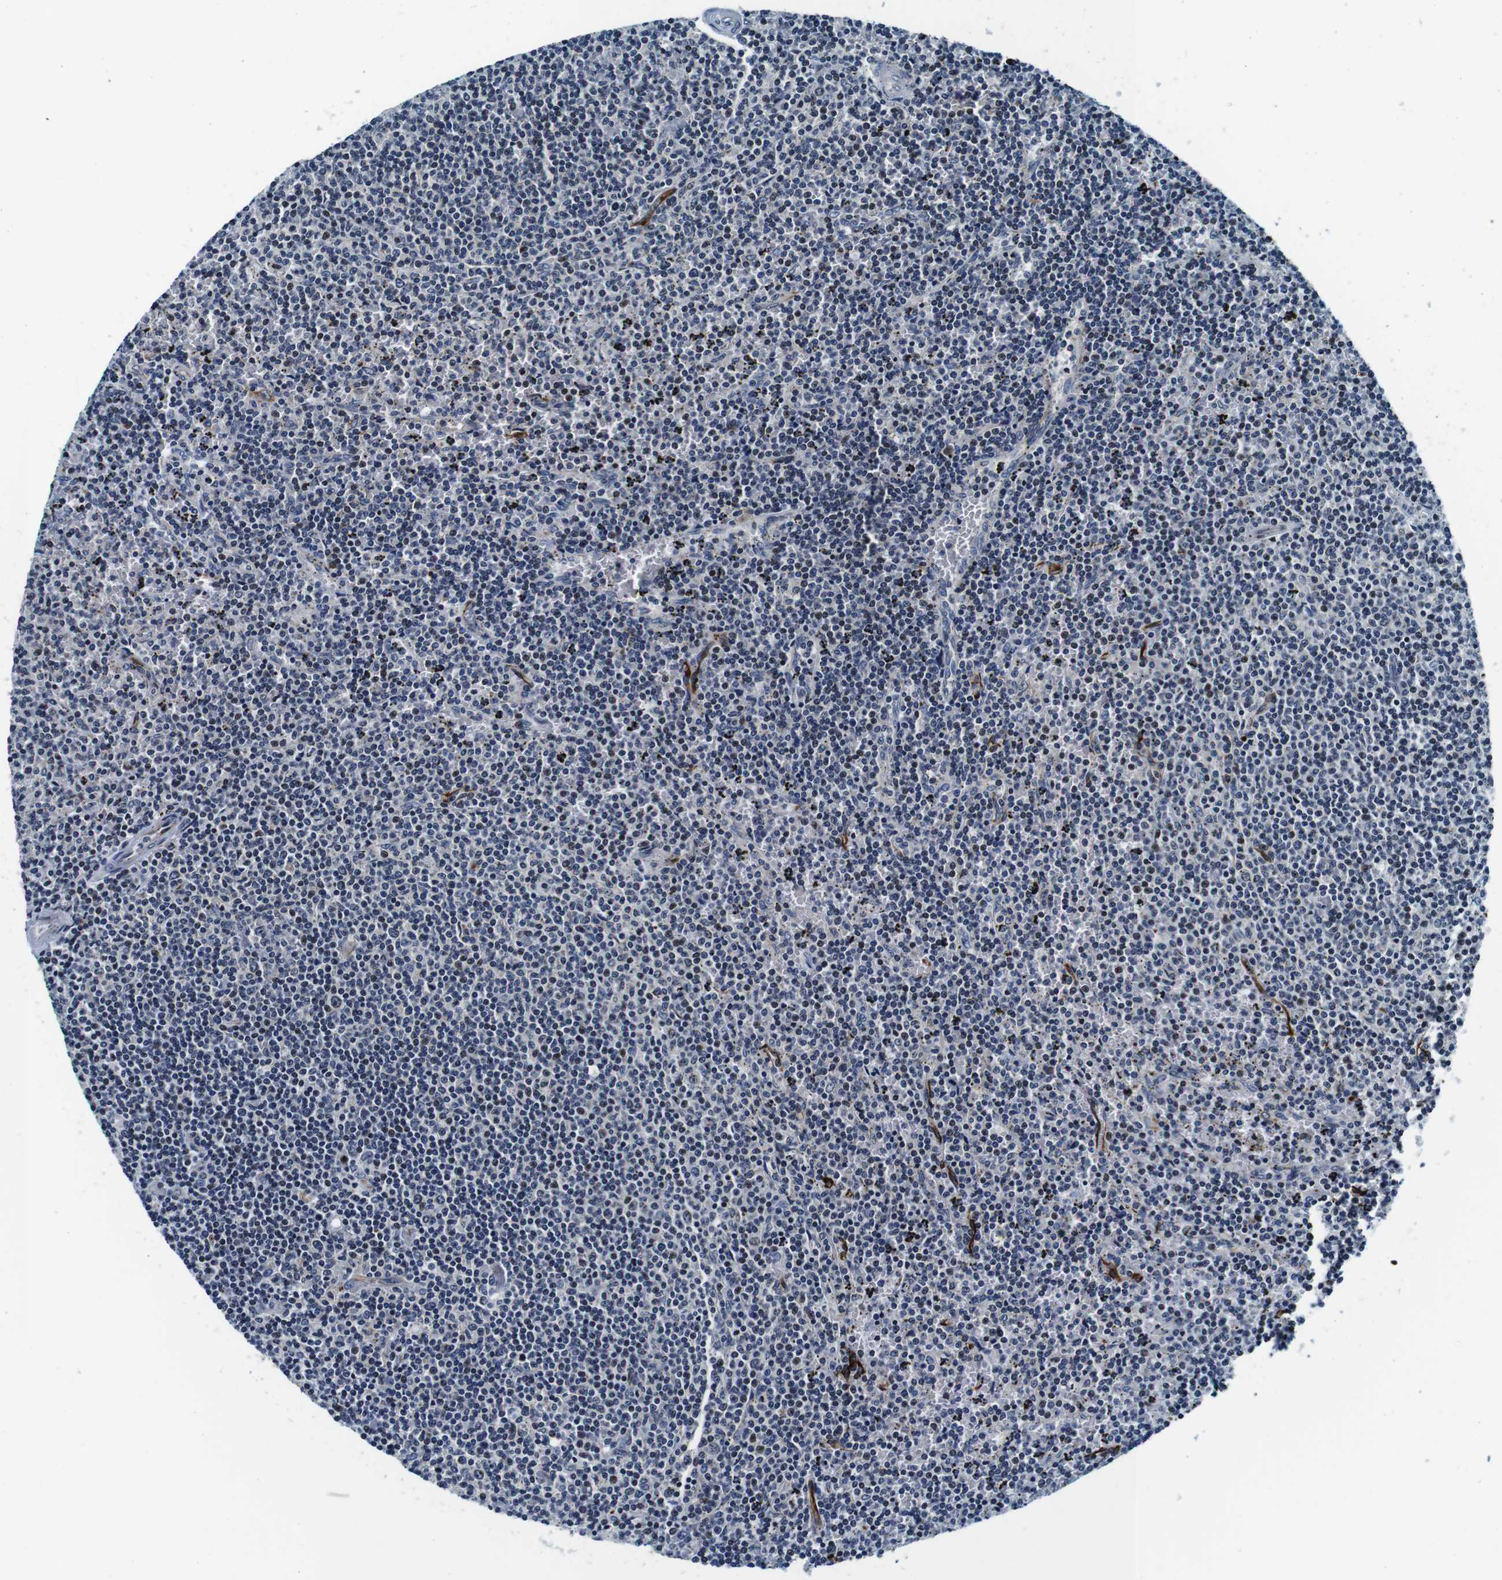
{"staining": {"intensity": "weak", "quantity": "<25%", "location": "nuclear"}, "tissue": "lymphoma", "cell_type": "Tumor cells", "image_type": "cancer", "snomed": [{"axis": "morphology", "description": "Malignant lymphoma, non-Hodgkin's type, Low grade"}, {"axis": "topography", "description": "Spleen"}], "caption": "DAB (3,3'-diaminobenzidine) immunohistochemical staining of malignant lymphoma, non-Hodgkin's type (low-grade) demonstrates no significant staining in tumor cells.", "gene": "FAR2", "patient": {"sex": "female", "age": 50}}